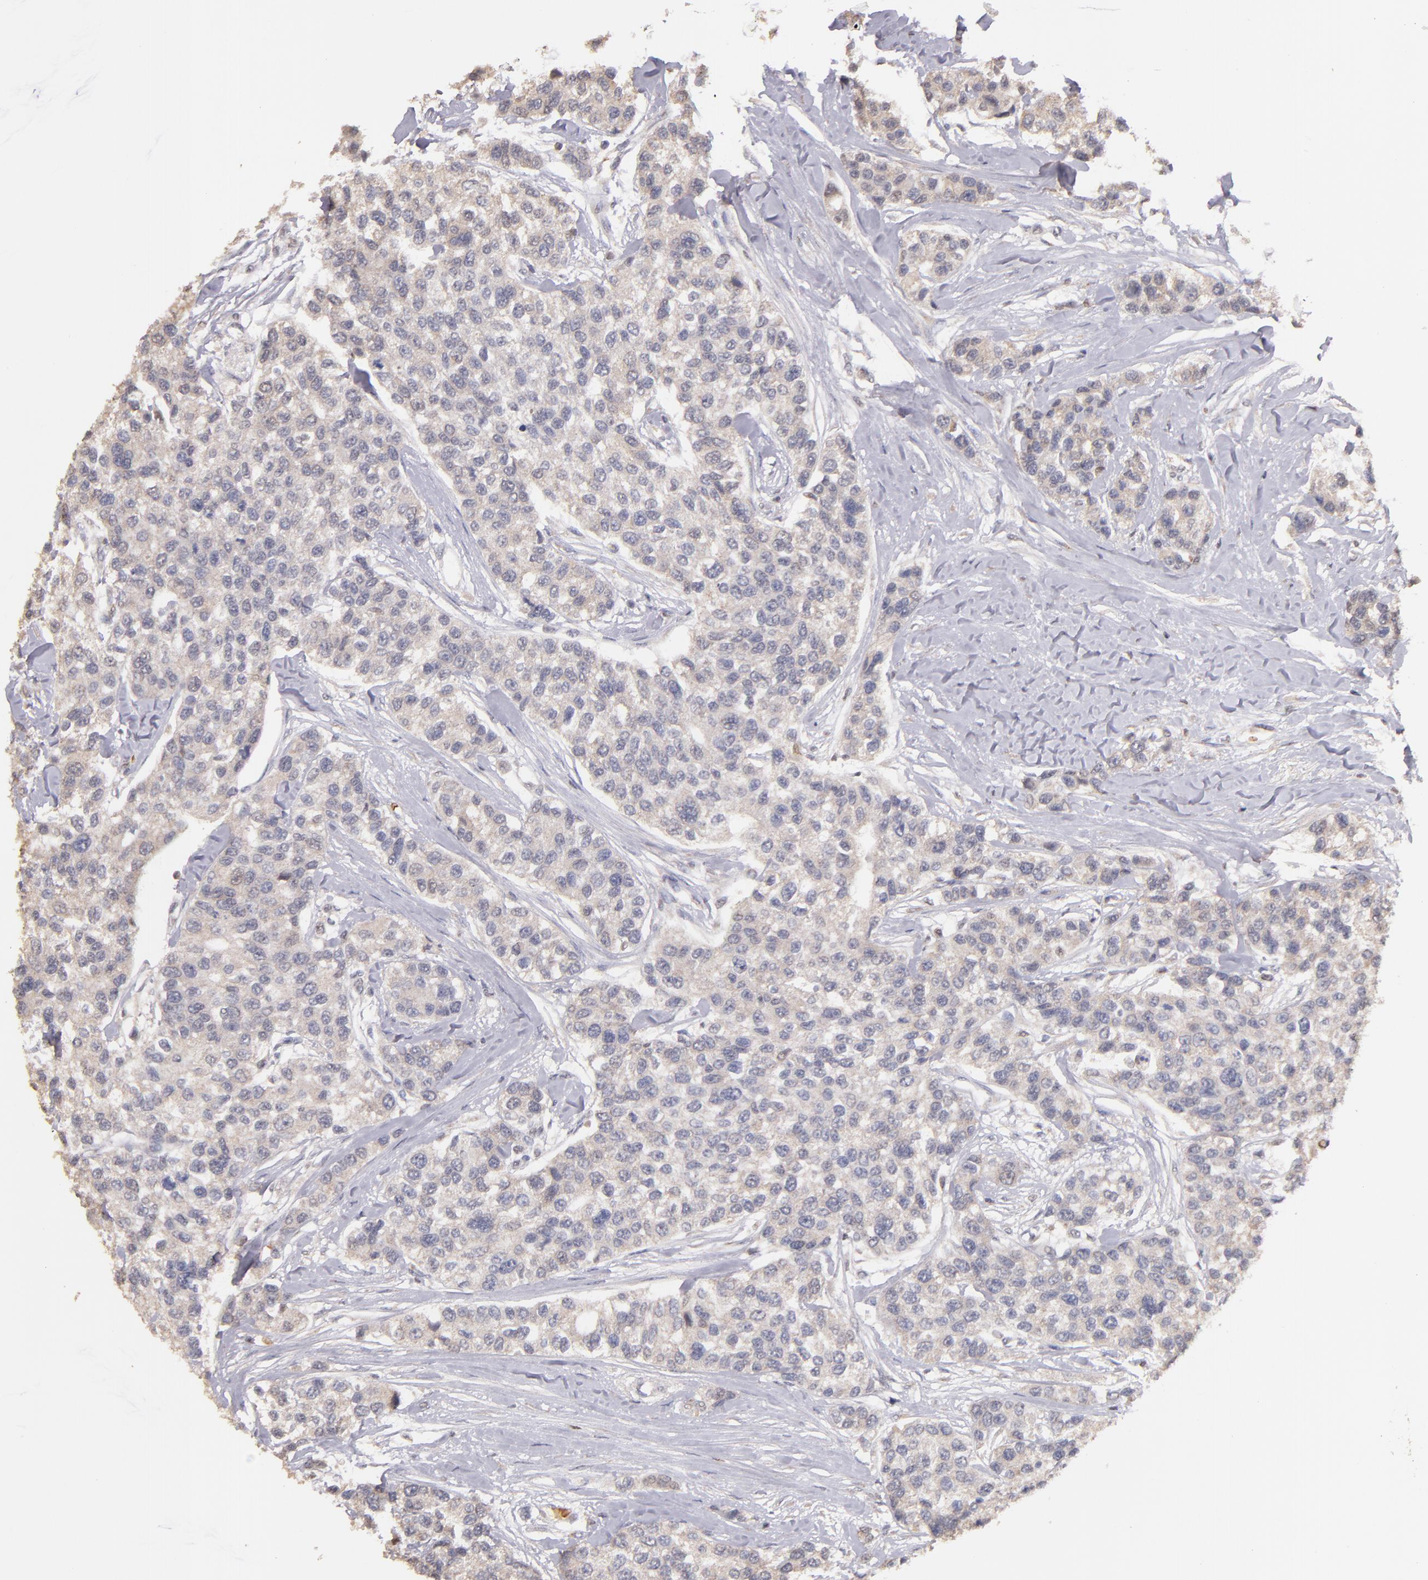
{"staining": {"intensity": "weak", "quantity": ">75%", "location": "cytoplasmic/membranous"}, "tissue": "breast cancer", "cell_type": "Tumor cells", "image_type": "cancer", "snomed": [{"axis": "morphology", "description": "Duct carcinoma"}, {"axis": "topography", "description": "Breast"}], "caption": "Tumor cells demonstrate low levels of weak cytoplasmic/membranous expression in about >75% of cells in human breast infiltrating ductal carcinoma. (brown staining indicates protein expression, while blue staining denotes nuclei).", "gene": "SERPINC1", "patient": {"sex": "female", "age": 51}}